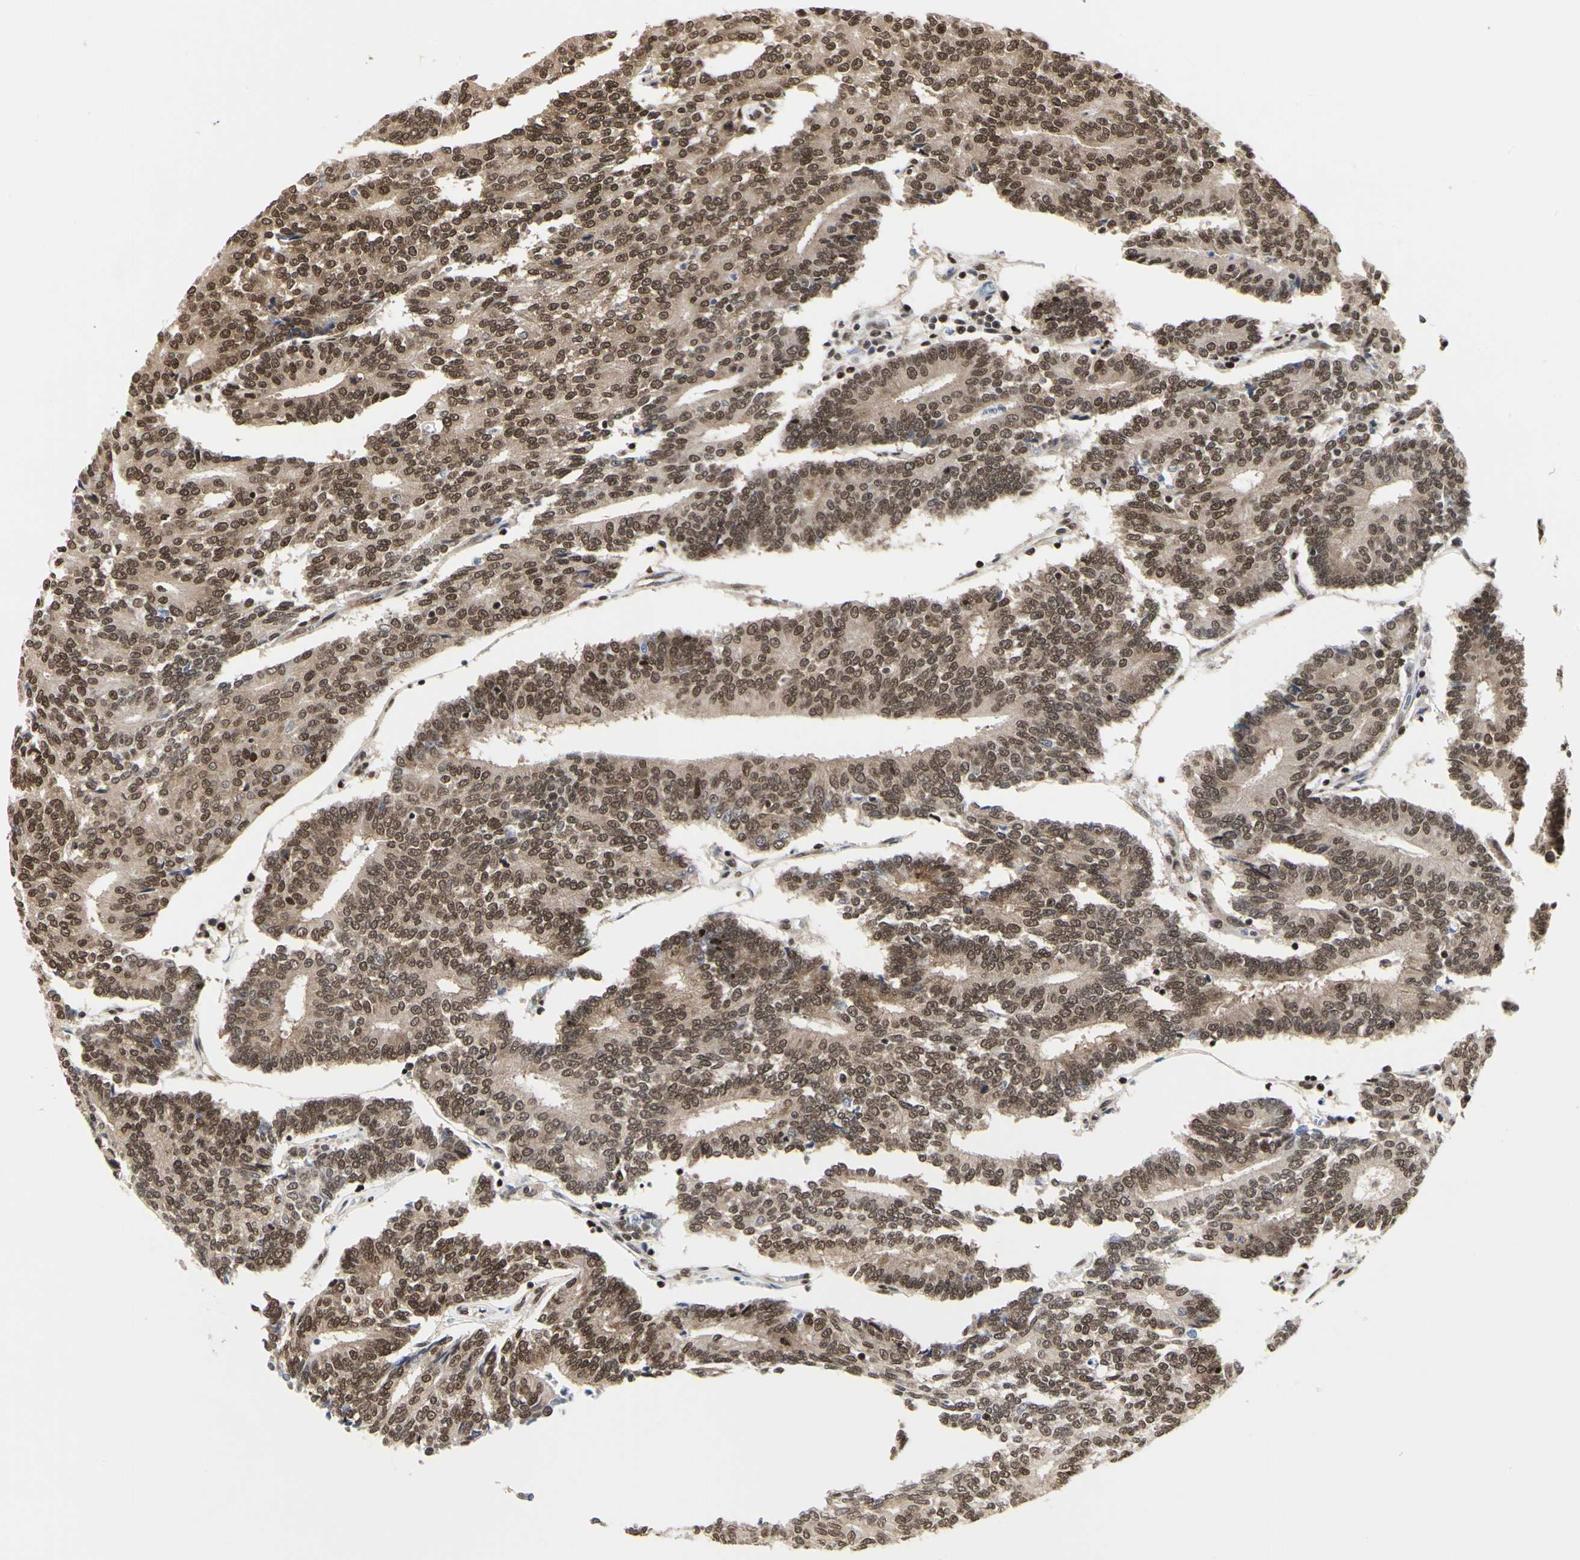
{"staining": {"intensity": "strong", "quantity": ">75%", "location": "cytoplasmic/membranous,nuclear"}, "tissue": "prostate cancer", "cell_type": "Tumor cells", "image_type": "cancer", "snomed": [{"axis": "morphology", "description": "Adenocarcinoma, High grade"}, {"axis": "topography", "description": "Prostate"}], "caption": "Human prostate adenocarcinoma (high-grade) stained with a protein marker reveals strong staining in tumor cells.", "gene": "PRMT3", "patient": {"sex": "male", "age": 55}}